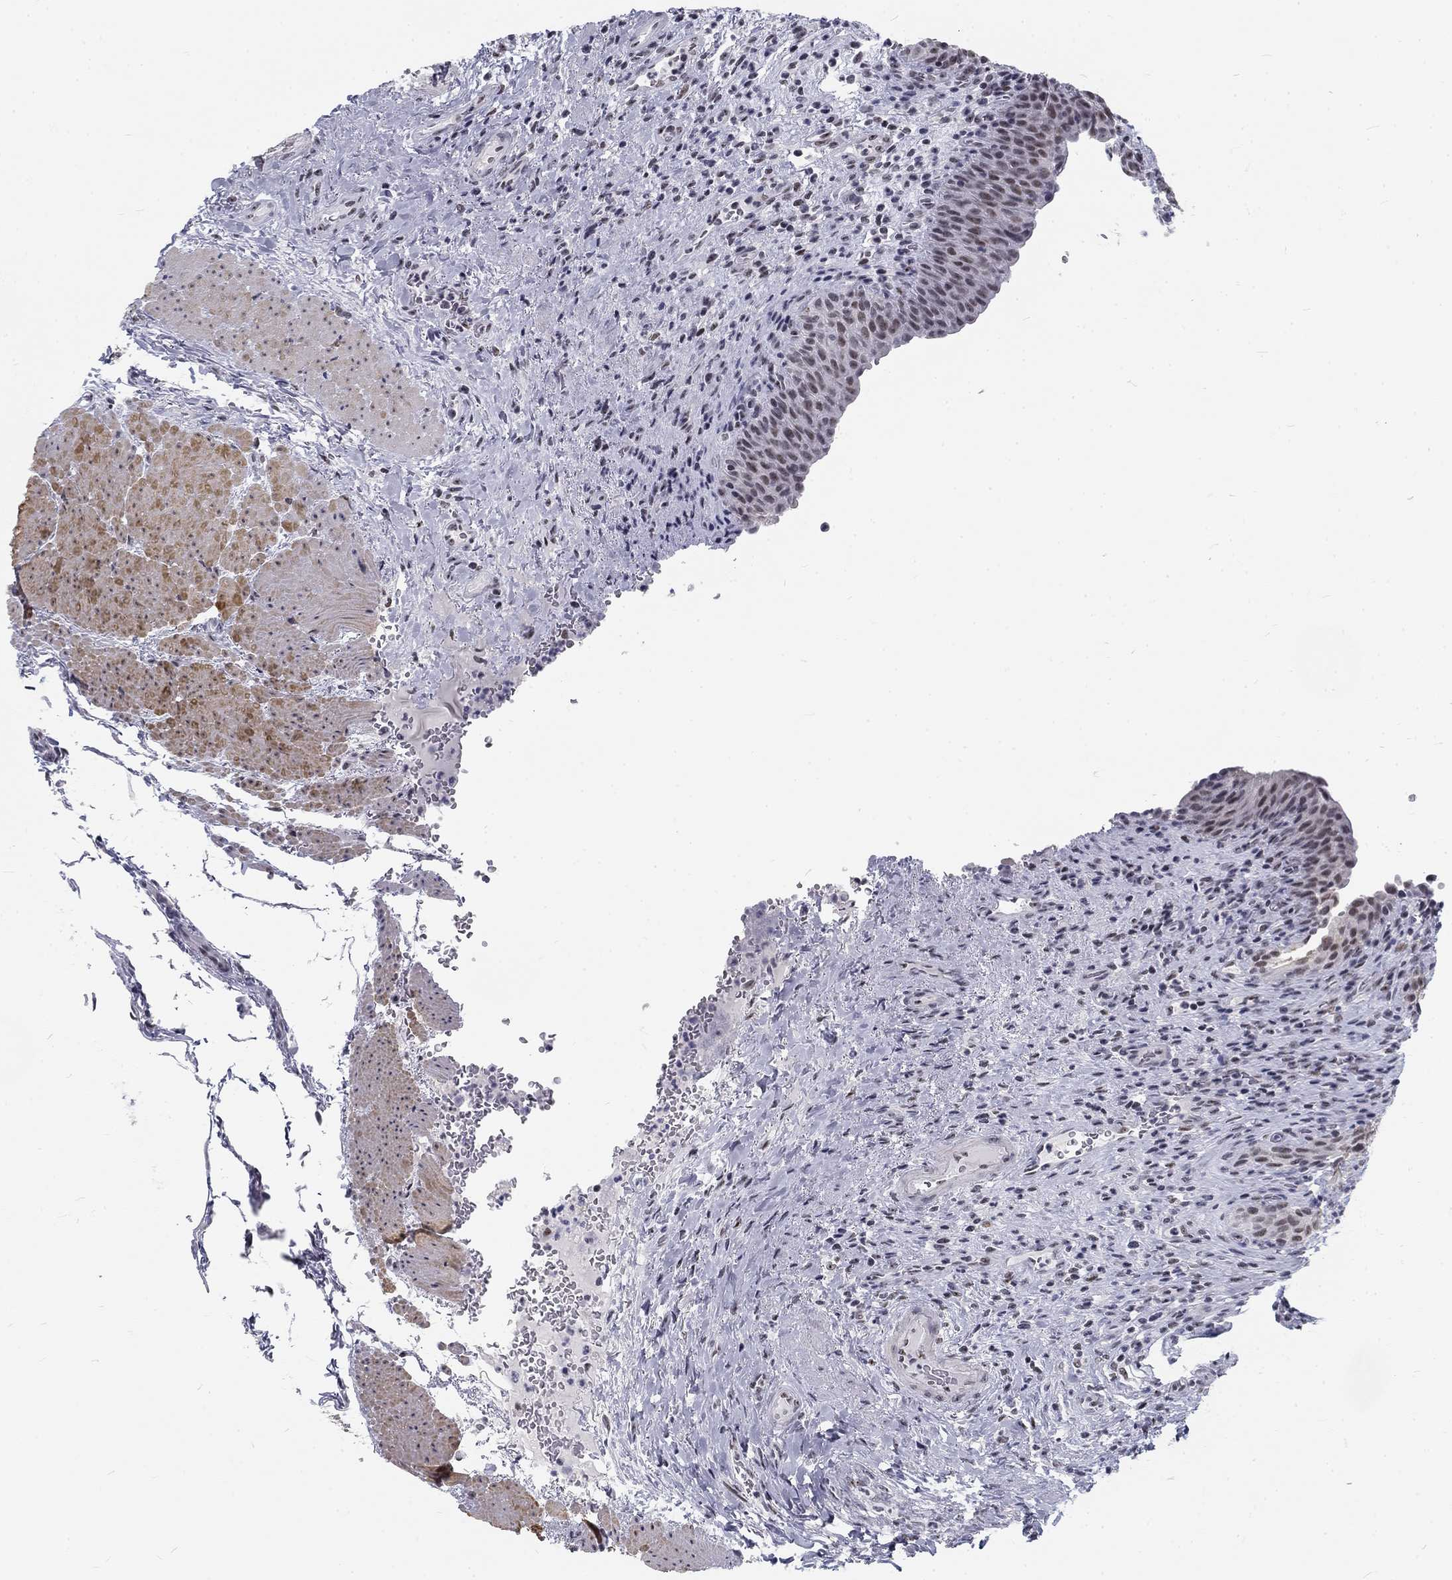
{"staining": {"intensity": "moderate", "quantity": "<25%", "location": "nuclear"}, "tissue": "urinary bladder", "cell_type": "Urothelial cells", "image_type": "normal", "snomed": [{"axis": "morphology", "description": "Normal tissue, NOS"}, {"axis": "topography", "description": "Urinary bladder"}], "caption": "This is a micrograph of immunohistochemistry staining of unremarkable urinary bladder, which shows moderate expression in the nuclear of urothelial cells.", "gene": "SNORC", "patient": {"sex": "male", "age": 66}}